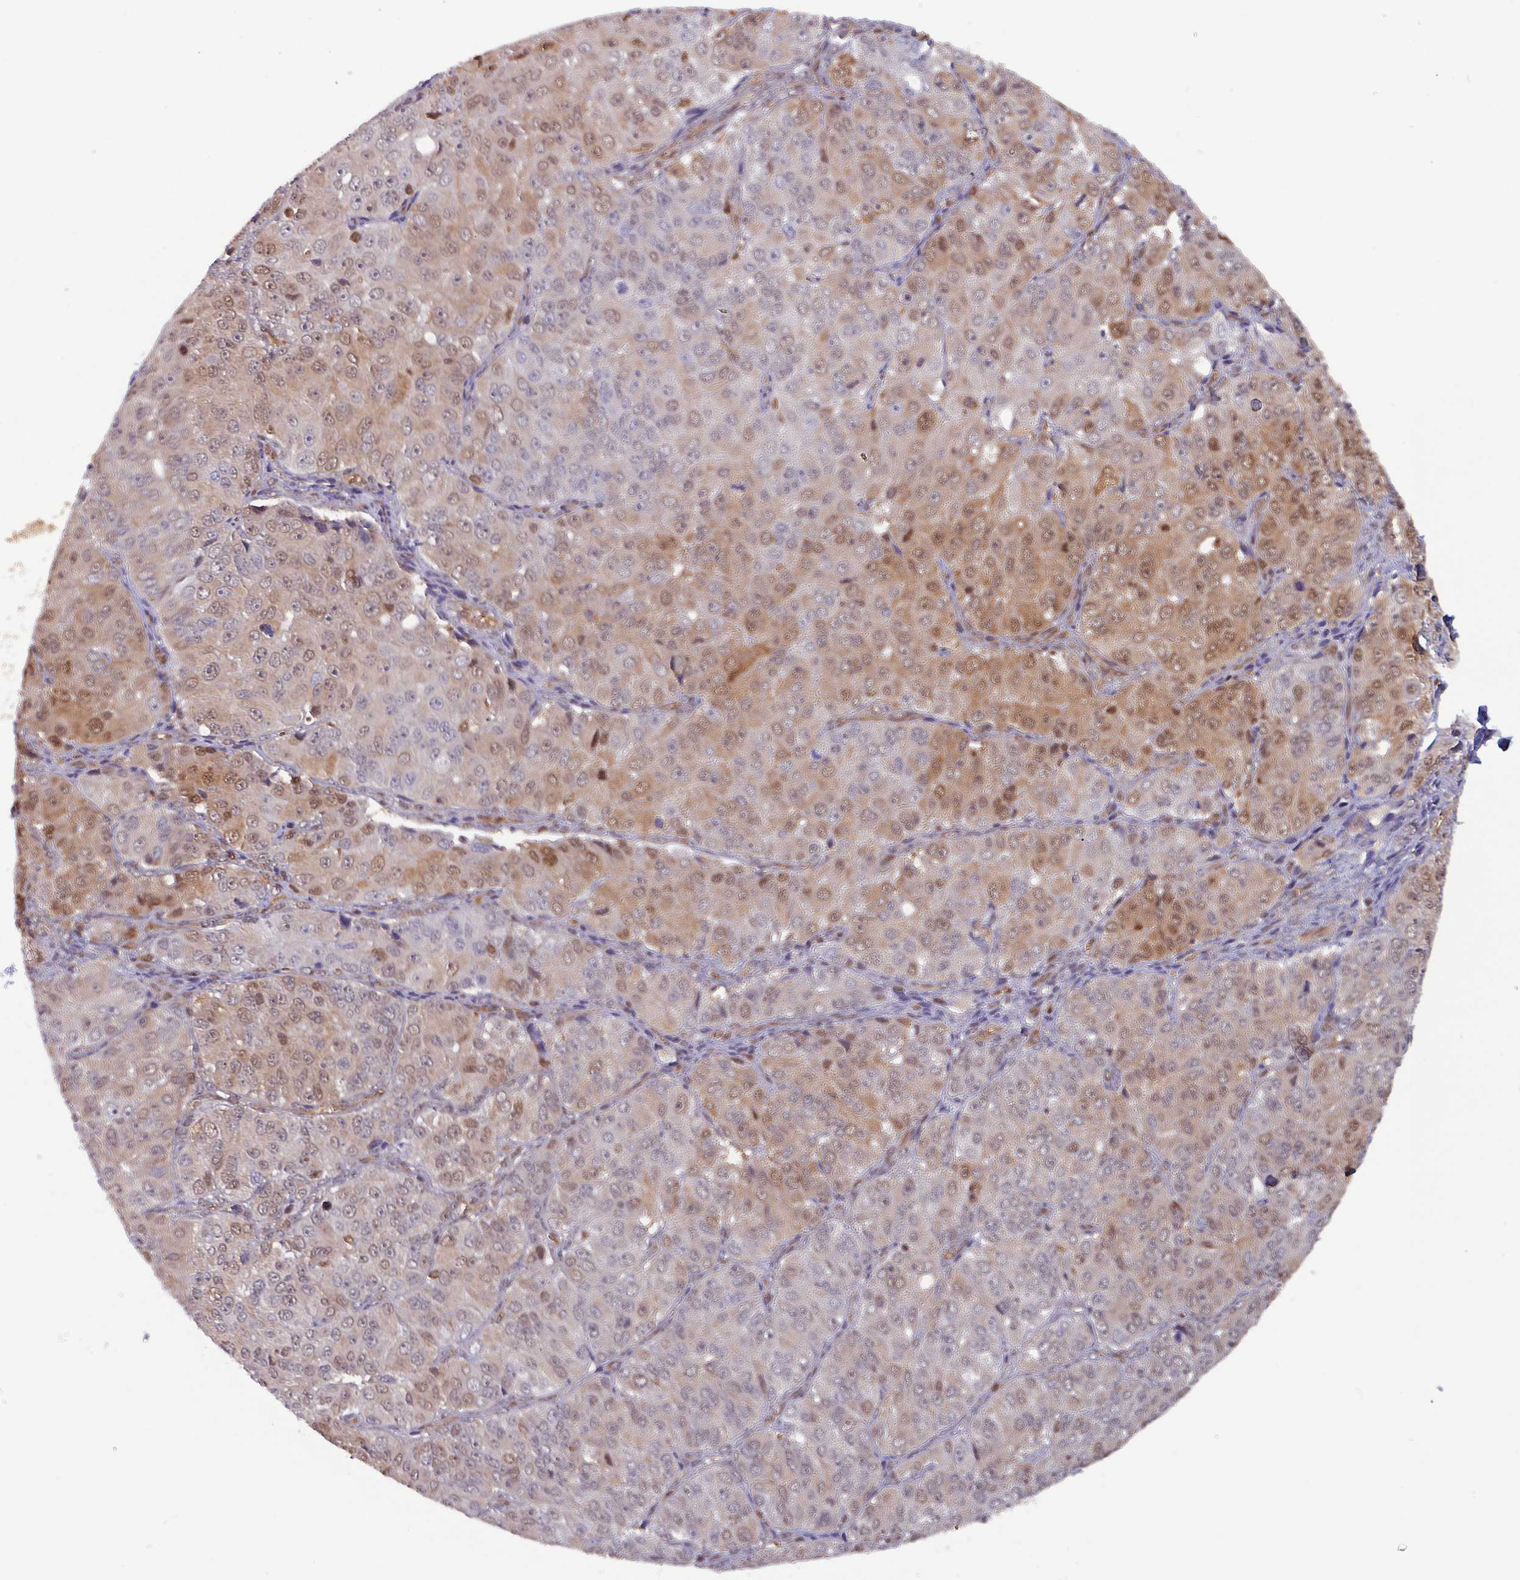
{"staining": {"intensity": "moderate", "quantity": "<25%", "location": "cytoplasmic/membranous,nuclear"}, "tissue": "ovarian cancer", "cell_type": "Tumor cells", "image_type": "cancer", "snomed": [{"axis": "morphology", "description": "Carcinoma, endometroid"}, {"axis": "topography", "description": "Ovary"}], "caption": "Immunohistochemistry (IHC) staining of ovarian endometroid carcinoma, which shows low levels of moderate cytoplasmic/membranous and nuclear staining in about <25% of tumor cells indicating moderate cytoplasmic/membranous and nuclear protein expression. The staining was performed using DAB (brown) for protein detection and nuclei were counterstained in hematoxylin (blue).", "gene": "PSMB8", "patient": {"sex": "female", "age": 51}}